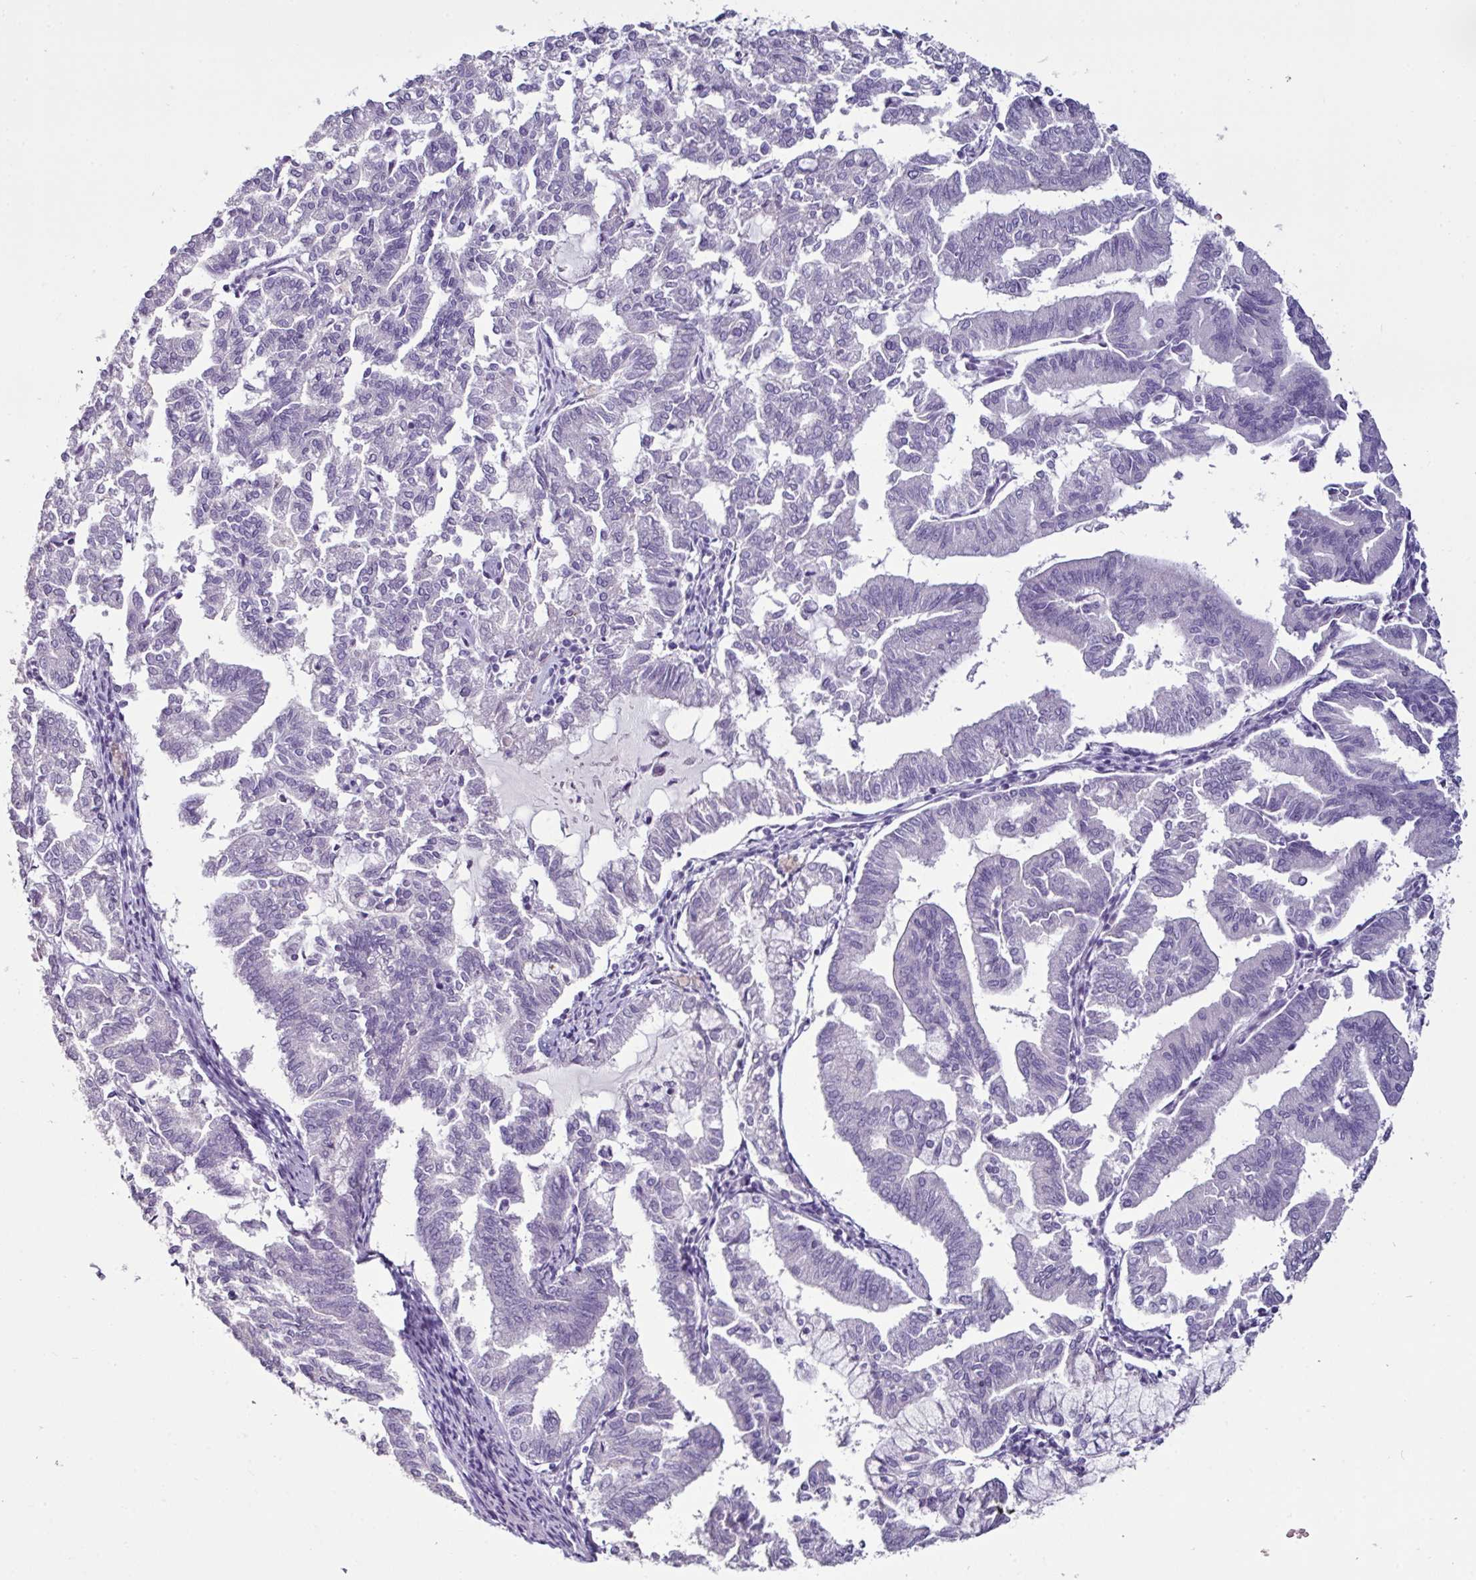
{"staining": {"intensity": "negative", "quantity": "none", "location": "none"}, "tissue": "endometrial cancer", "cell_type": "Tumor cells", "image_type": "cancer", "snomed": [{"axis": "morphology", "description": "Adenocarcinoma, NOS"}, {"axis": "topography", "description": "Endometrium"}], "caption": "Immunohistochemical staining of endometrial adenocarcinoma reveals no significant expression in tumor cells. The staining was performed using DAB to visualize the protein expression in brown, while the nuclei were stained in blue with hematoxylin (Magnification: 20x).", "gene": "GLP2R", "patient": {"sex": "female", "age": 79}}